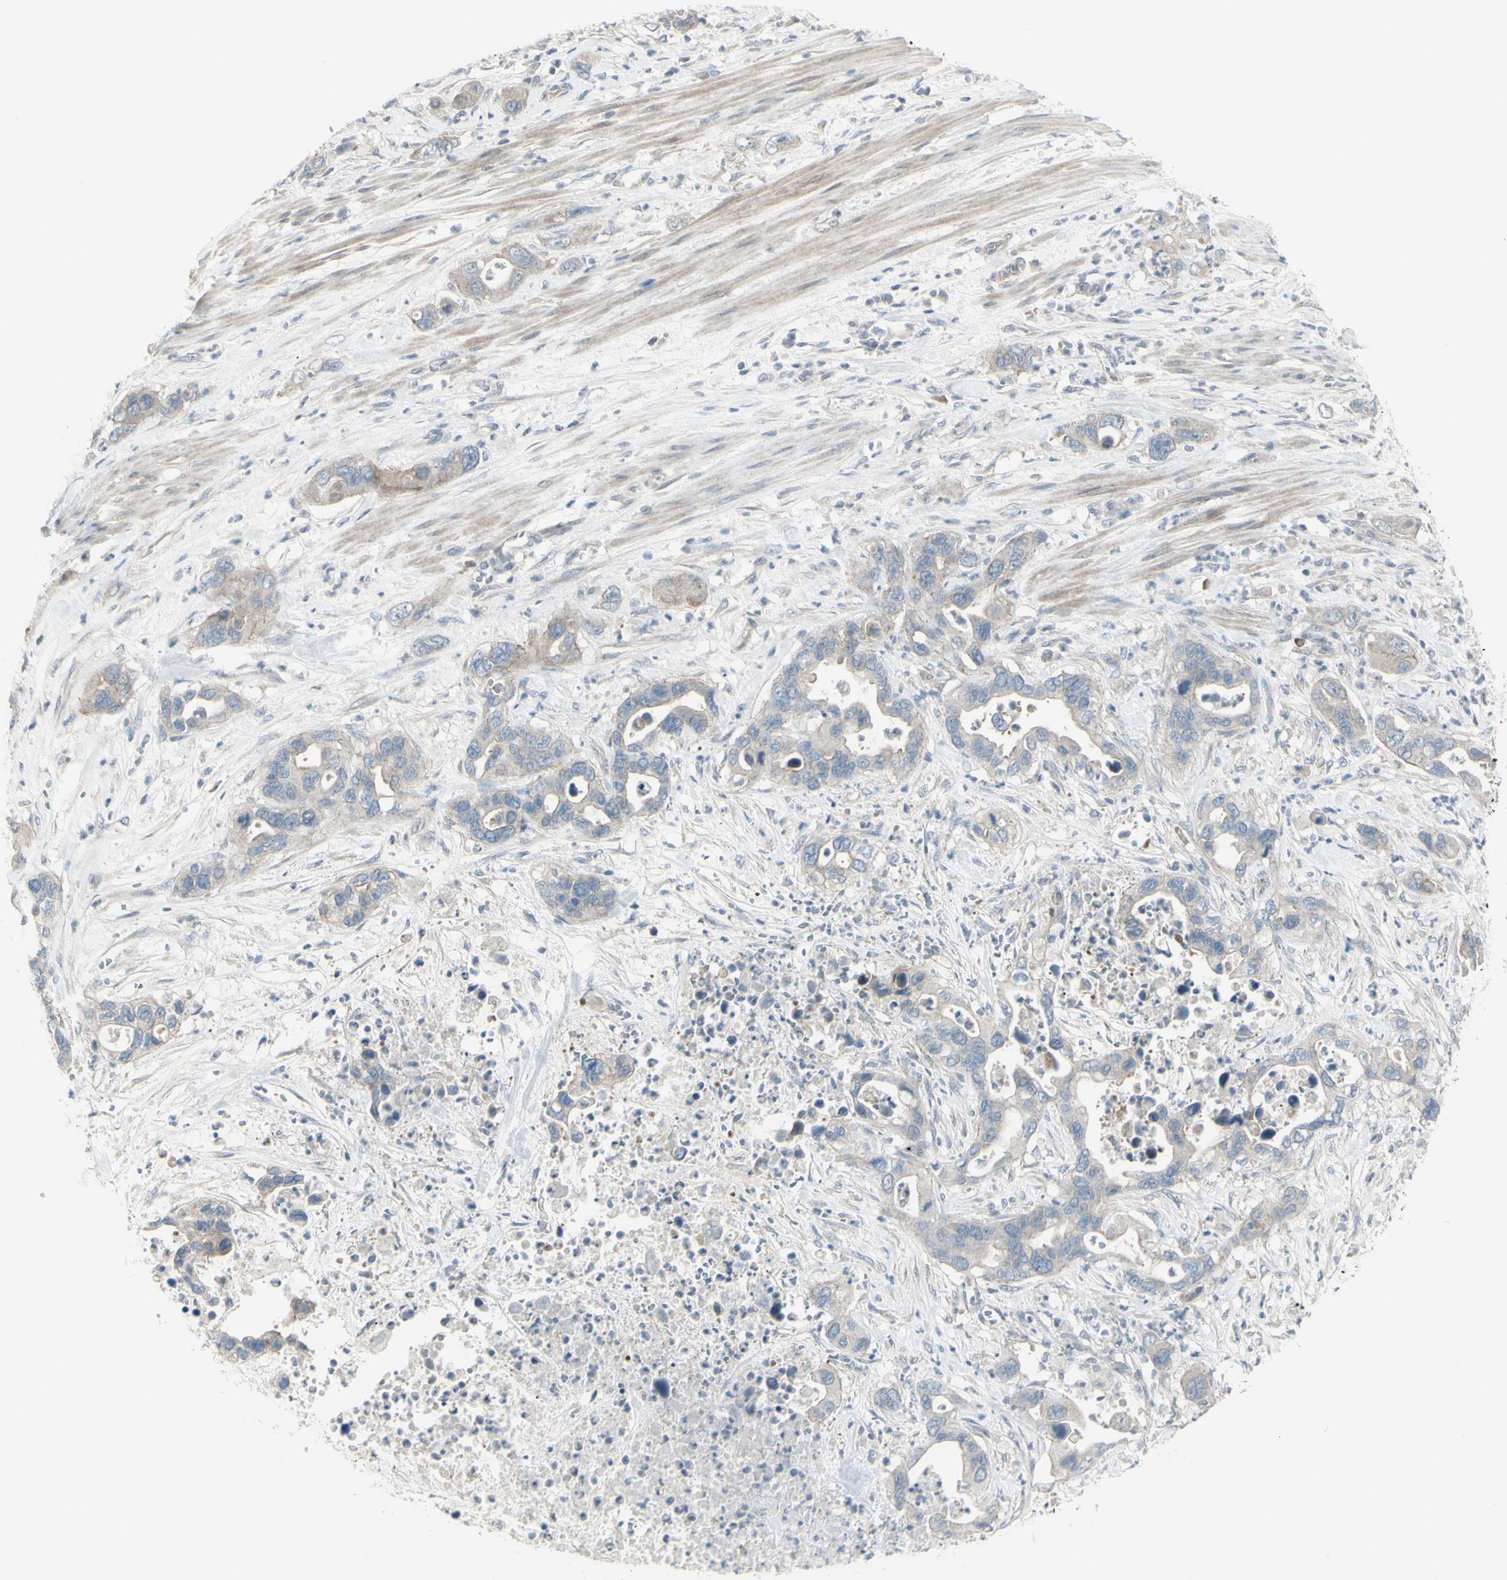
{"staining": {"intensity": "weak", "quantity": ">75%", "location": "cytoplasmic/membranous"}, "tissue": "pancreatic cancer", "cell_type": "Tumor cells", "image_type": "cancer", "snomed": [{"axis": "morphology", "description": "Adenocarcinoma, NOS"}, {"axis": "topography", "description": "Pancreas"}], "caption": "Tumor cells display weak cytoplasmic/membranous expression in approximately >75% of cells in pancreatic cancer (adenocarcinoma).", "gene": "SH3GL2", "patient": {"sex": "female", "age": 71}}